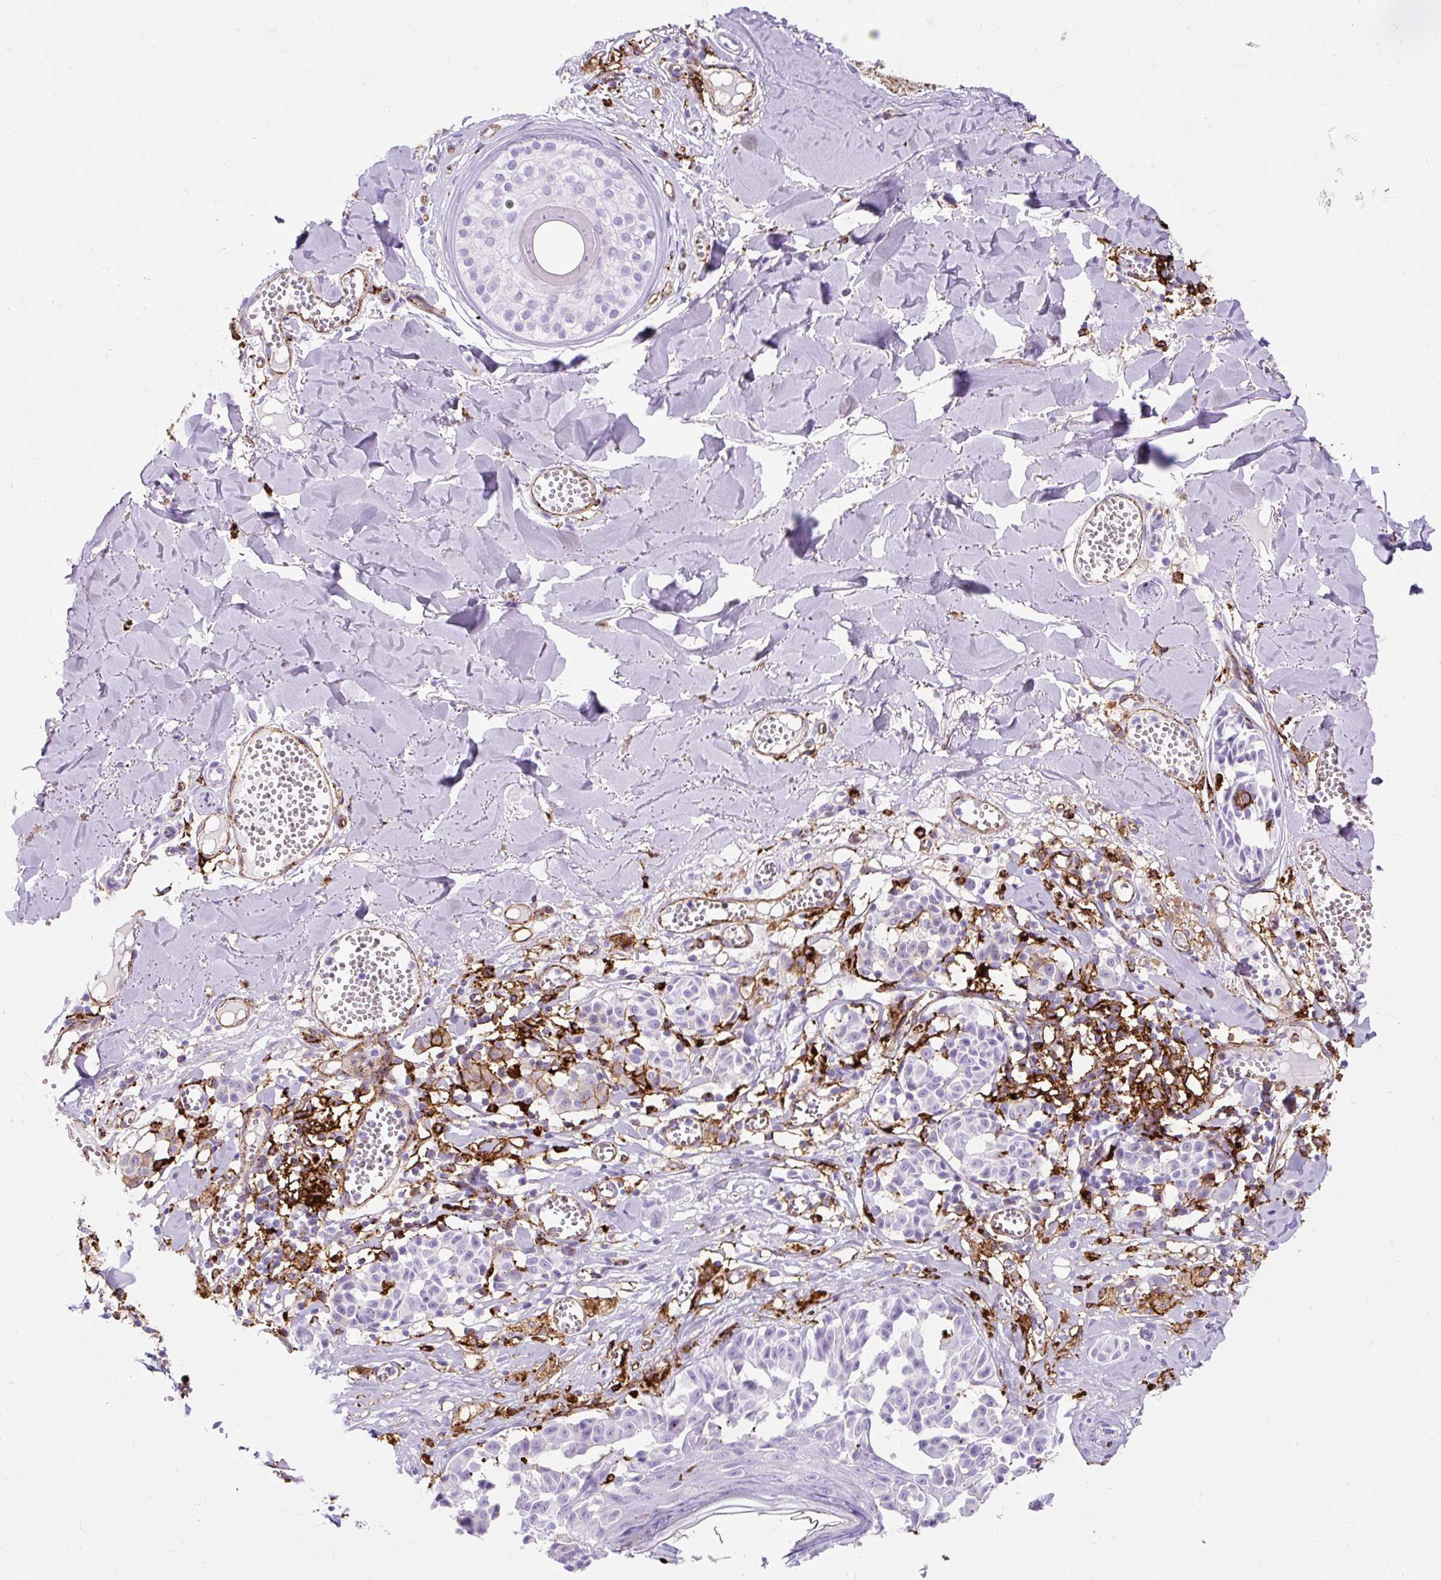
{"staining": {"intensity": "negative", "quantity": "none", "location": "none"}, "tissue": "melanoma", "cell_type": "Tumor cells", "image_type": "cancer", "snomed": [{"axis": "morphology", "description": "Malignant melanoma, NOS"}, {"axis": "topography", "description": "Skin"}], "caption": "A micrograph of human melanoma is negative for staining in tumor cells.", "gene": "HLA-DRA", "patient": {"sex": "female", "age": 43}}